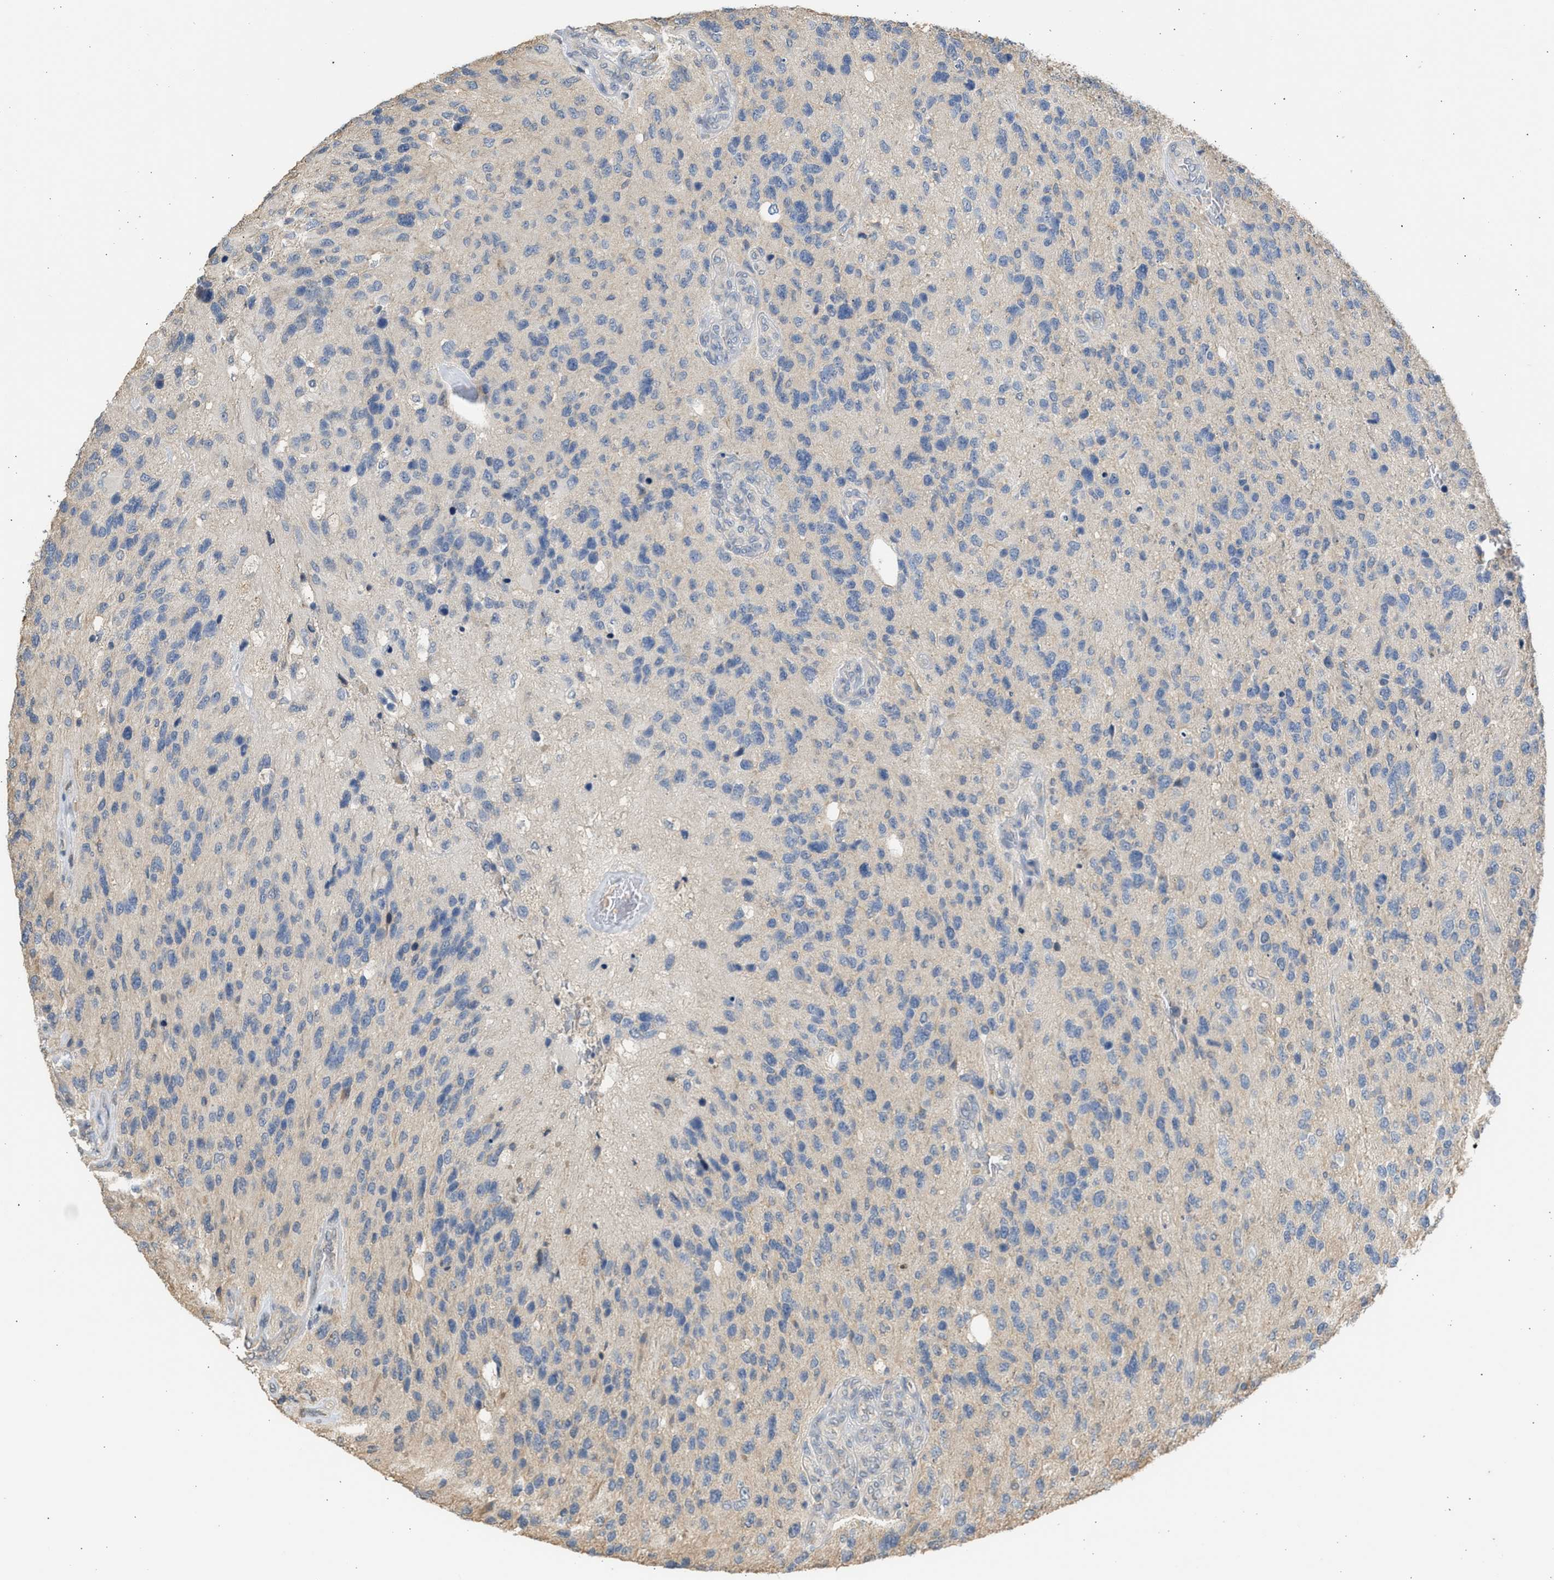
{"staining": {"intensity": "negative", "quantity": "none", "location": "none"}, "tissue": "glioma", "cell_type": "Tumor cells", "image_type": "cancer", "snomed": [{"axis": "morphology", "description": "Glioma, malignant, High grade"}, {"axis": "topography", "description": "Brain"}], "caption": "This is an IHC image of human malignant glioma (high-grade). There is no expression in tumor cells.", "gene": "SULT2A1", "patient": {"sex": "female", "age": 58}}